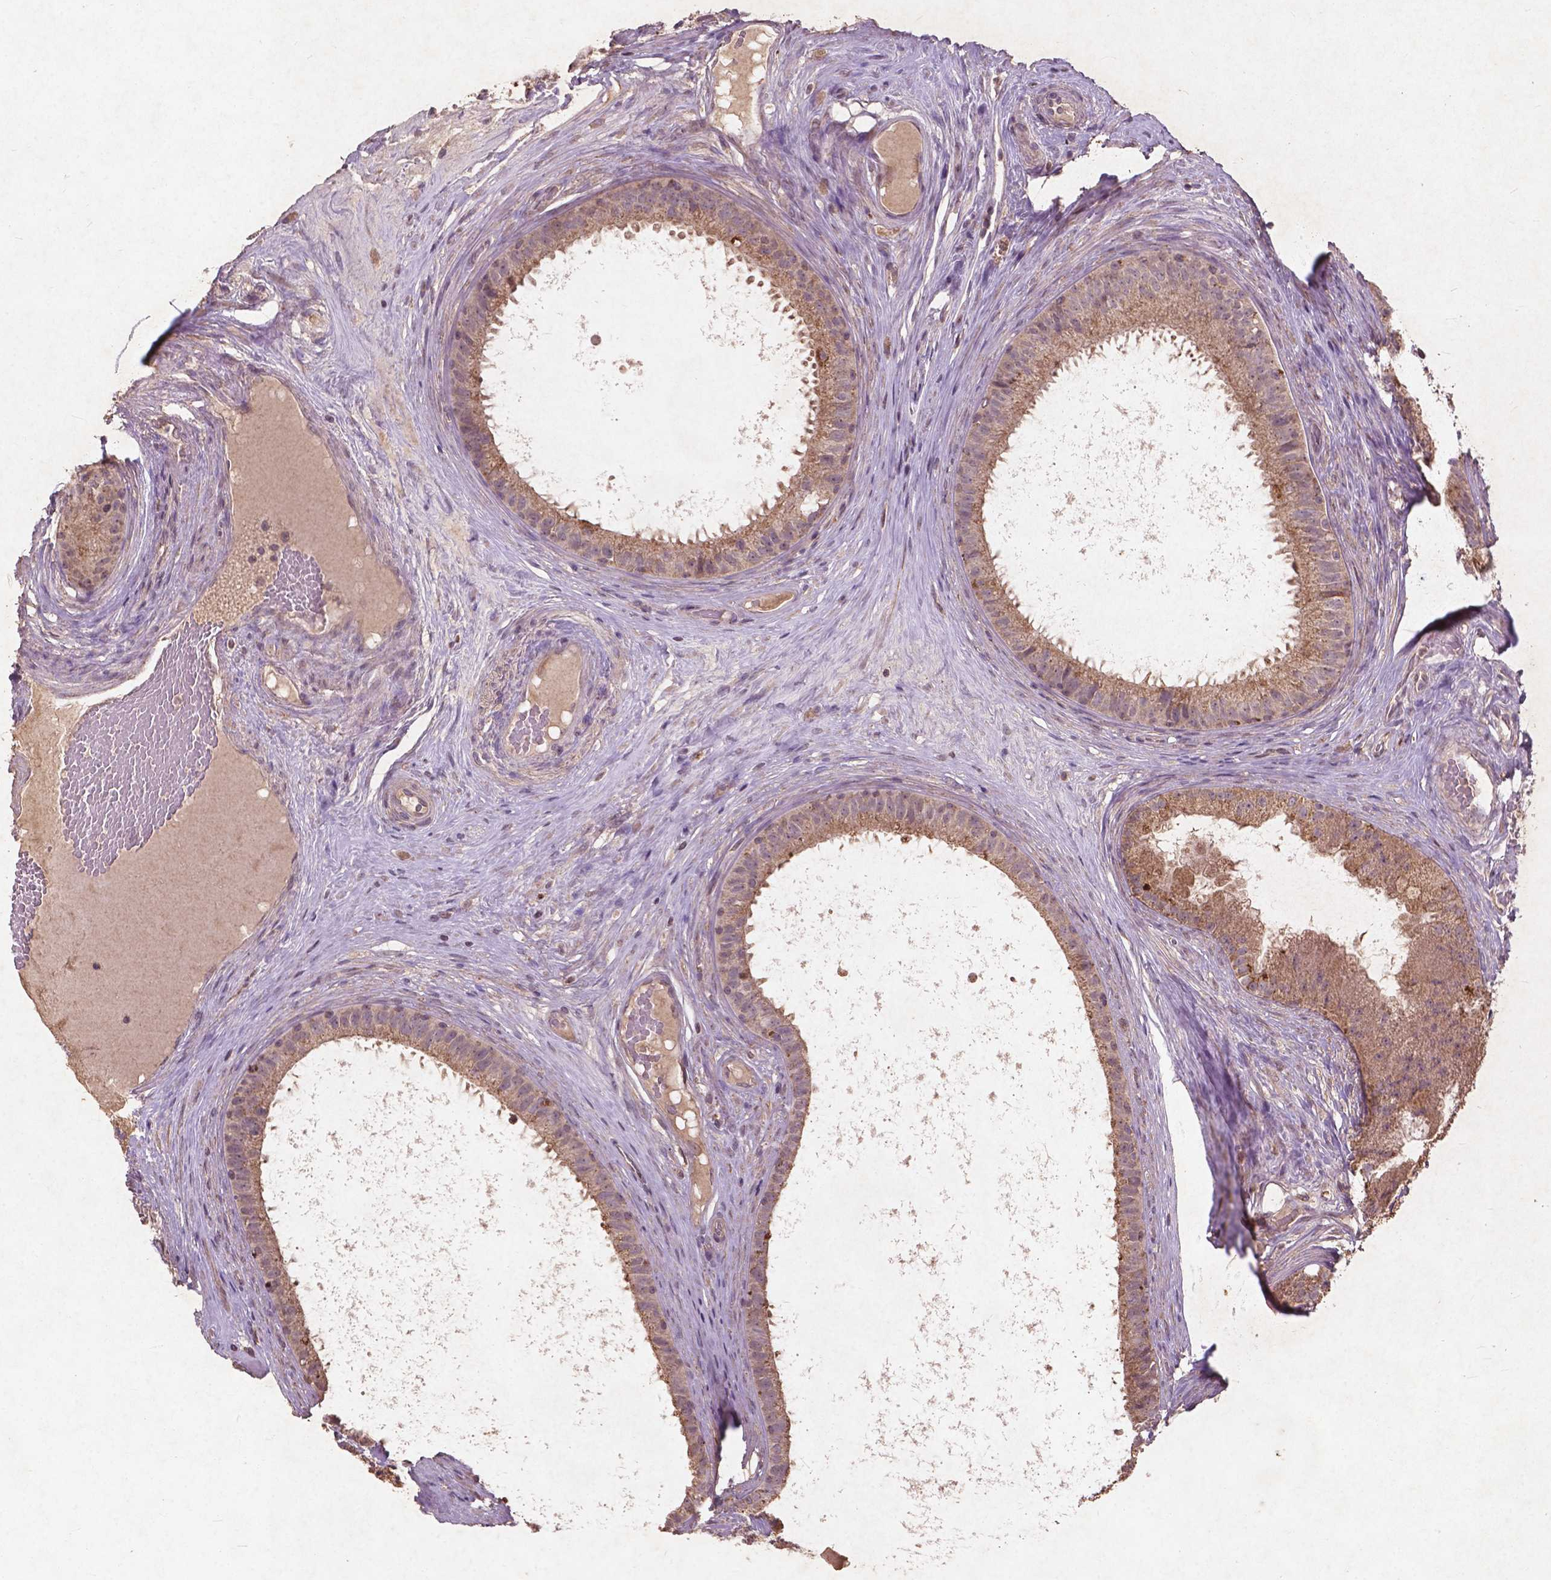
{"staining": {"intensity": "weak", "quantity": ">75%", "location": "cytoplasmic/membranous"}, "tissue": "epididymis", "cell_type": "Glandular cells", "image_type": "normal", "snomed": [{"axis": "morphology", "description": "Normal tissue, NOS"}, {"axis": "topography", "description": "Epididymis"}], "caption": "Immunohistochemical staining of benign human epididymis exhibits low levels of weak cytoplasmic/membranous staining in approximately >75% of glandular cells. The staining was performed using DAB, with brown indicating positive protein expression. Nuclei are stained blue with hematoxylin.", "gene": "ST6GALNAC5", "patient": {"sex": "male", "age": 59}}